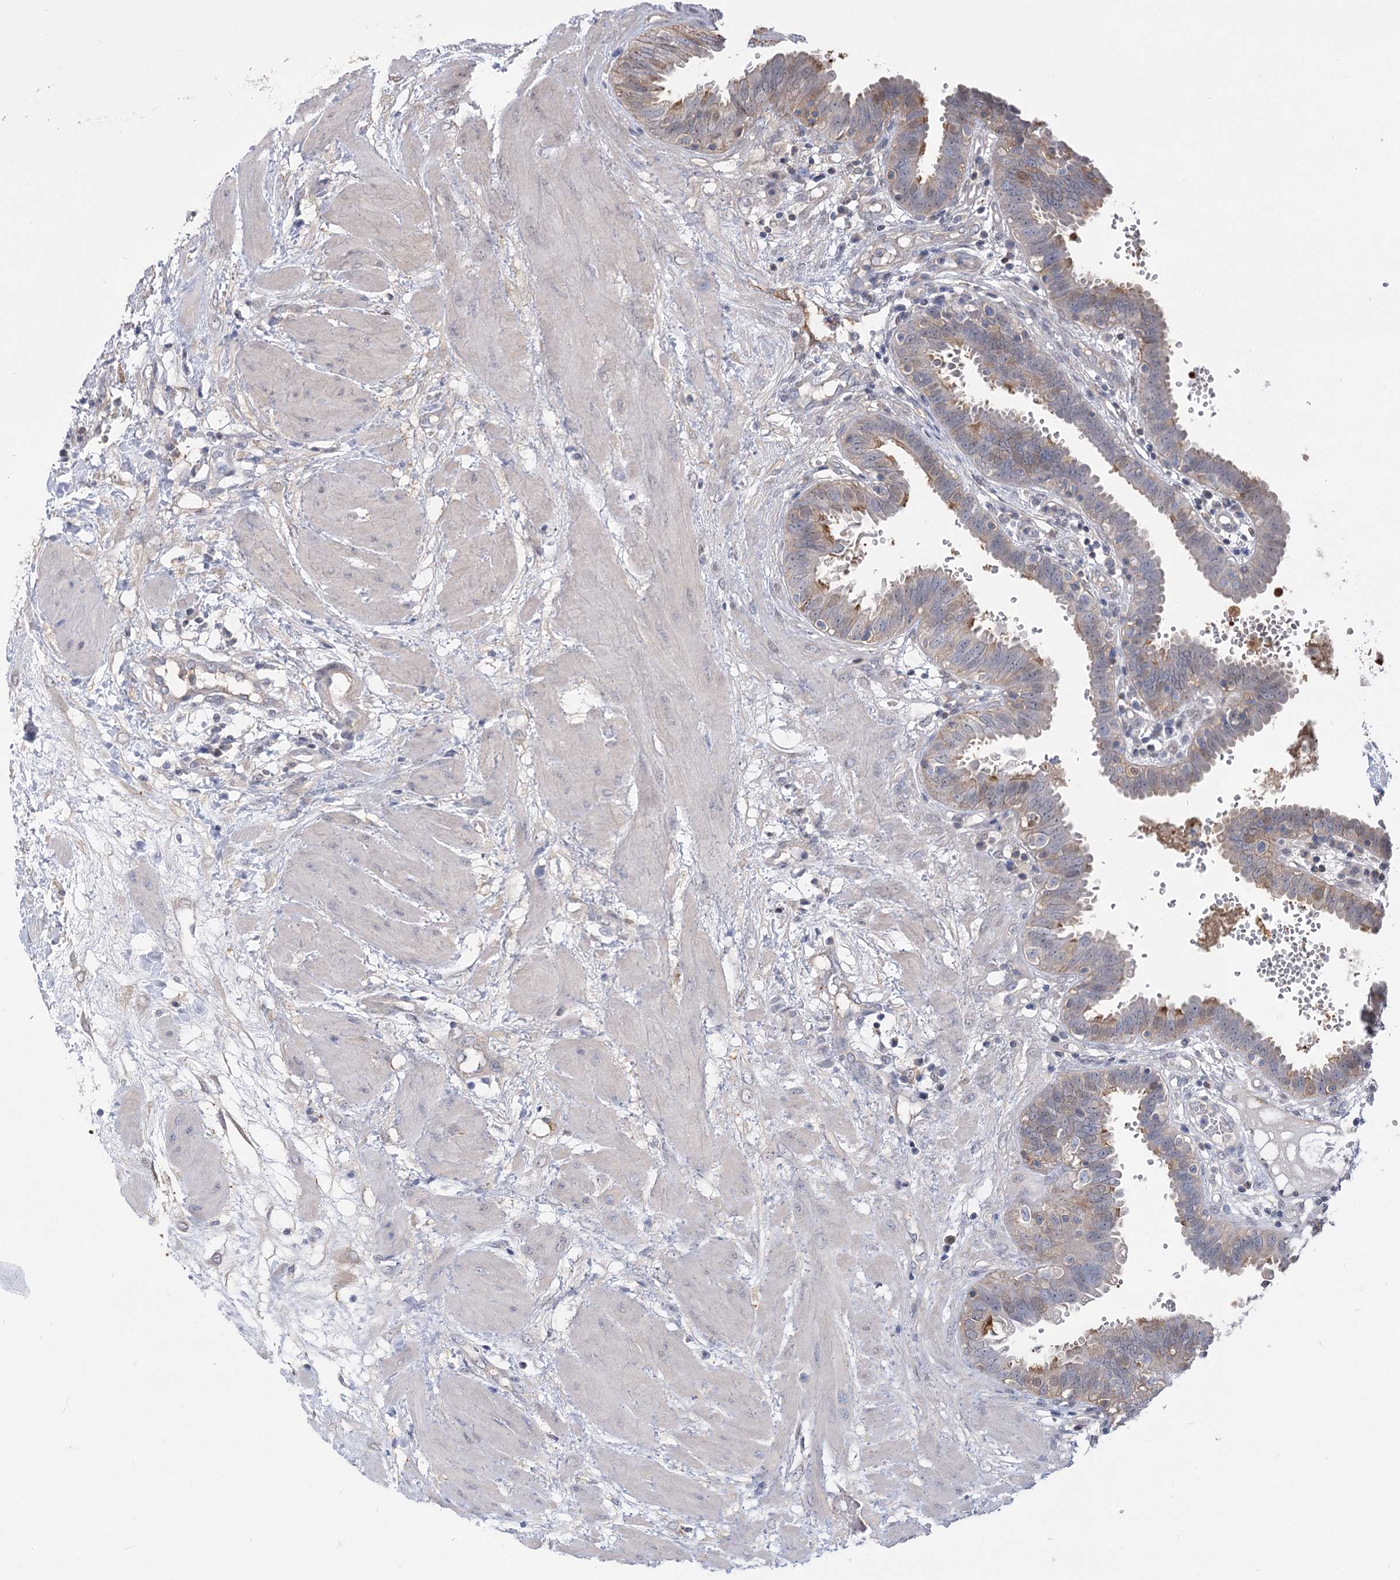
{"staining": {"intensity": "weak", "quantity": "25%-75%", "location": "cytoplasmic/membranous"}, "tissue": "fallopian tube", "cell_type": "Glandular cells", "image_type": "normal", "snomed": [{"axis": "morphology", "description": "Normal tissue, NOS"}, {"axis": "topography", "description": "Fallopian tube"}, {"axis": "topography", "description": "Placenta"}], "caption": "A brown stain shows weak cytoplasmic/membranous positivity of a protein in glandular cells of benign human fallopian tube.", "gene": "UGP2", "patient": {"sex": "female", "age": 32}}